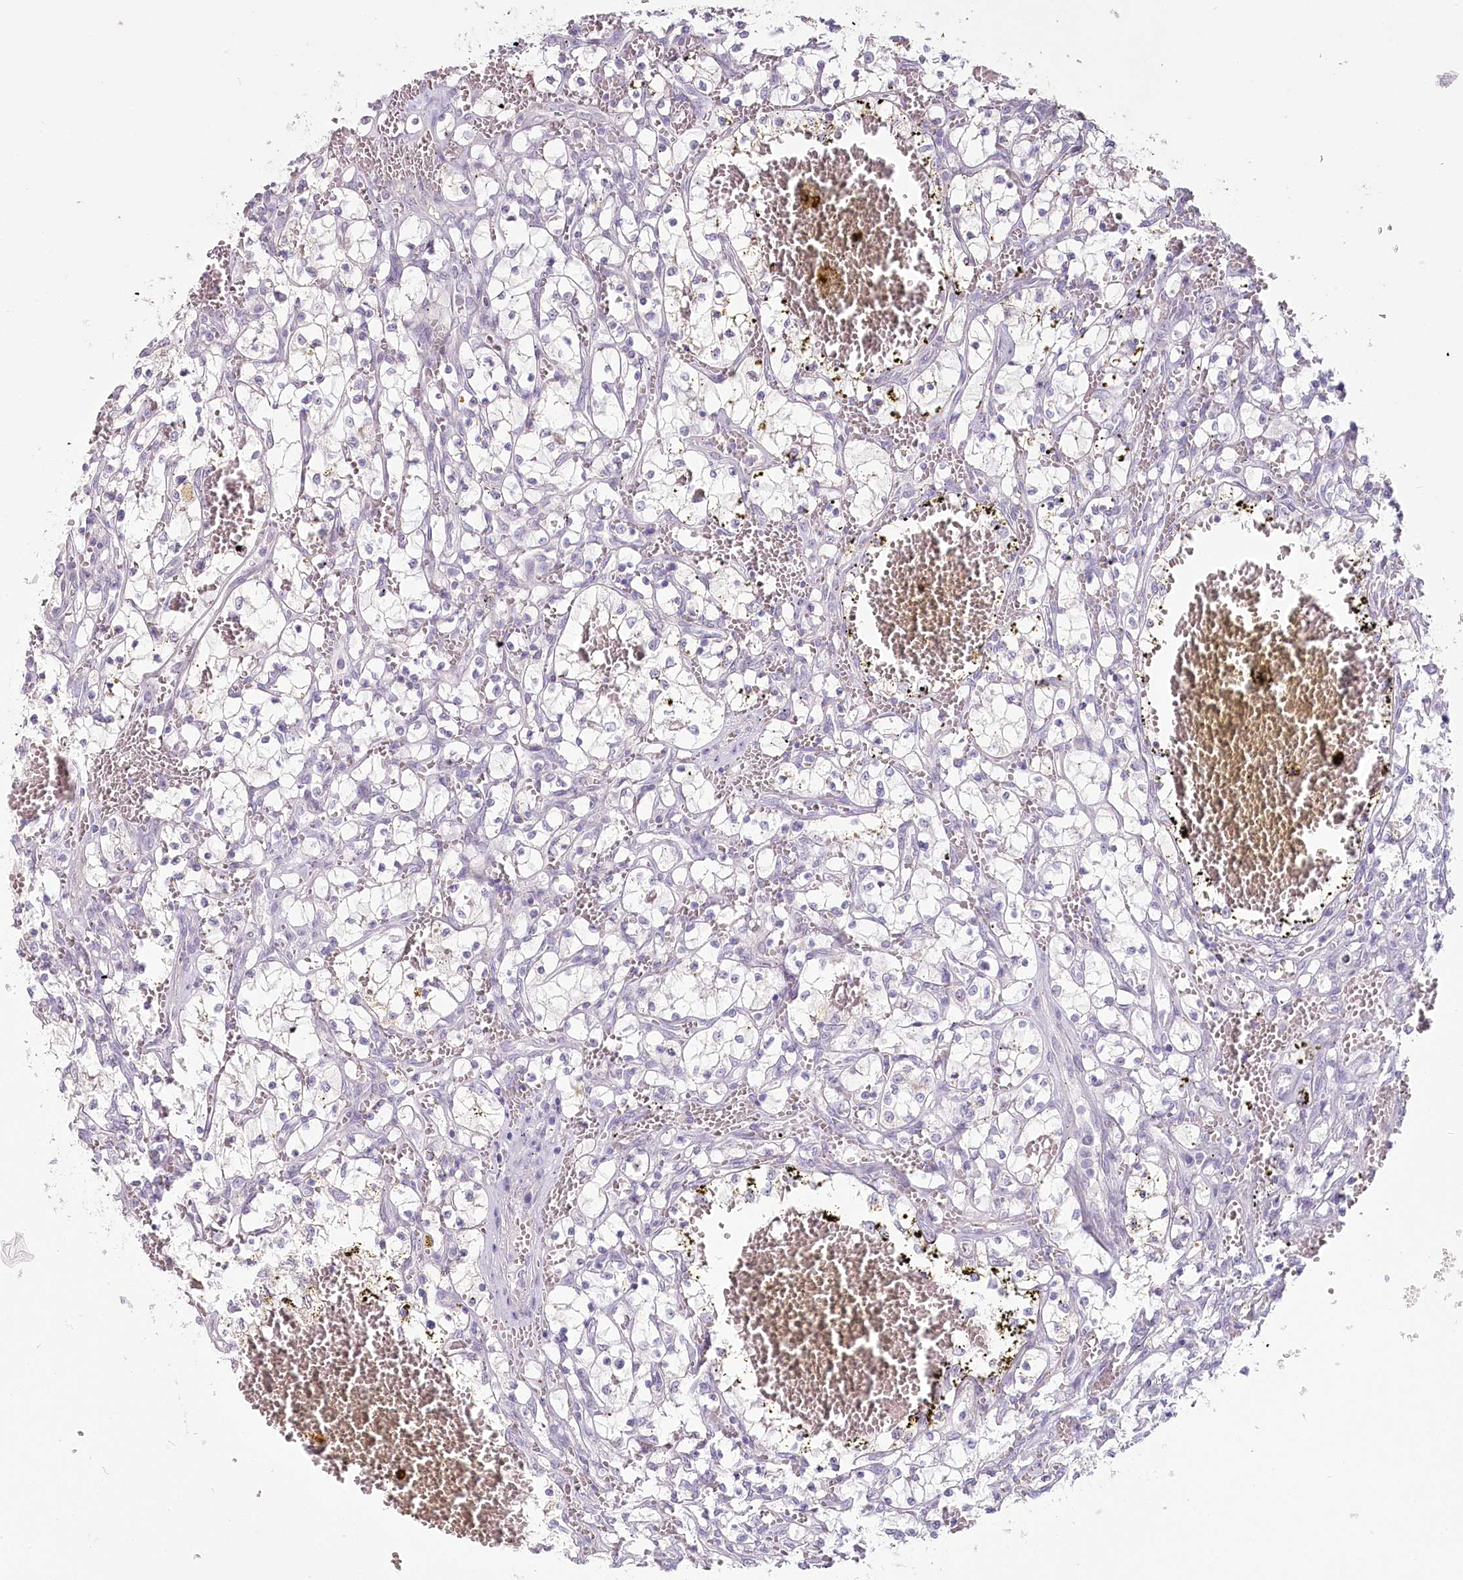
{"staining": {"intensity": "negative", "quantity": "none", "location": "none"}, "tissue": "renal cancer", "cell_type": "Tumor cells", "image_type": "cancer", "snomed": [{"axis": "morphology", "description": "Adenocarcinoma, NOS"}, {"axis": "topography", "description": "Kidney"}], "caption": "This is an immunohistochemistry (IHC) image of human renal cancer (adenocarcinoma). There is no staining in tumor cells.", "gene": "USP11", "patient": {"sex": "female", "age": 69}}